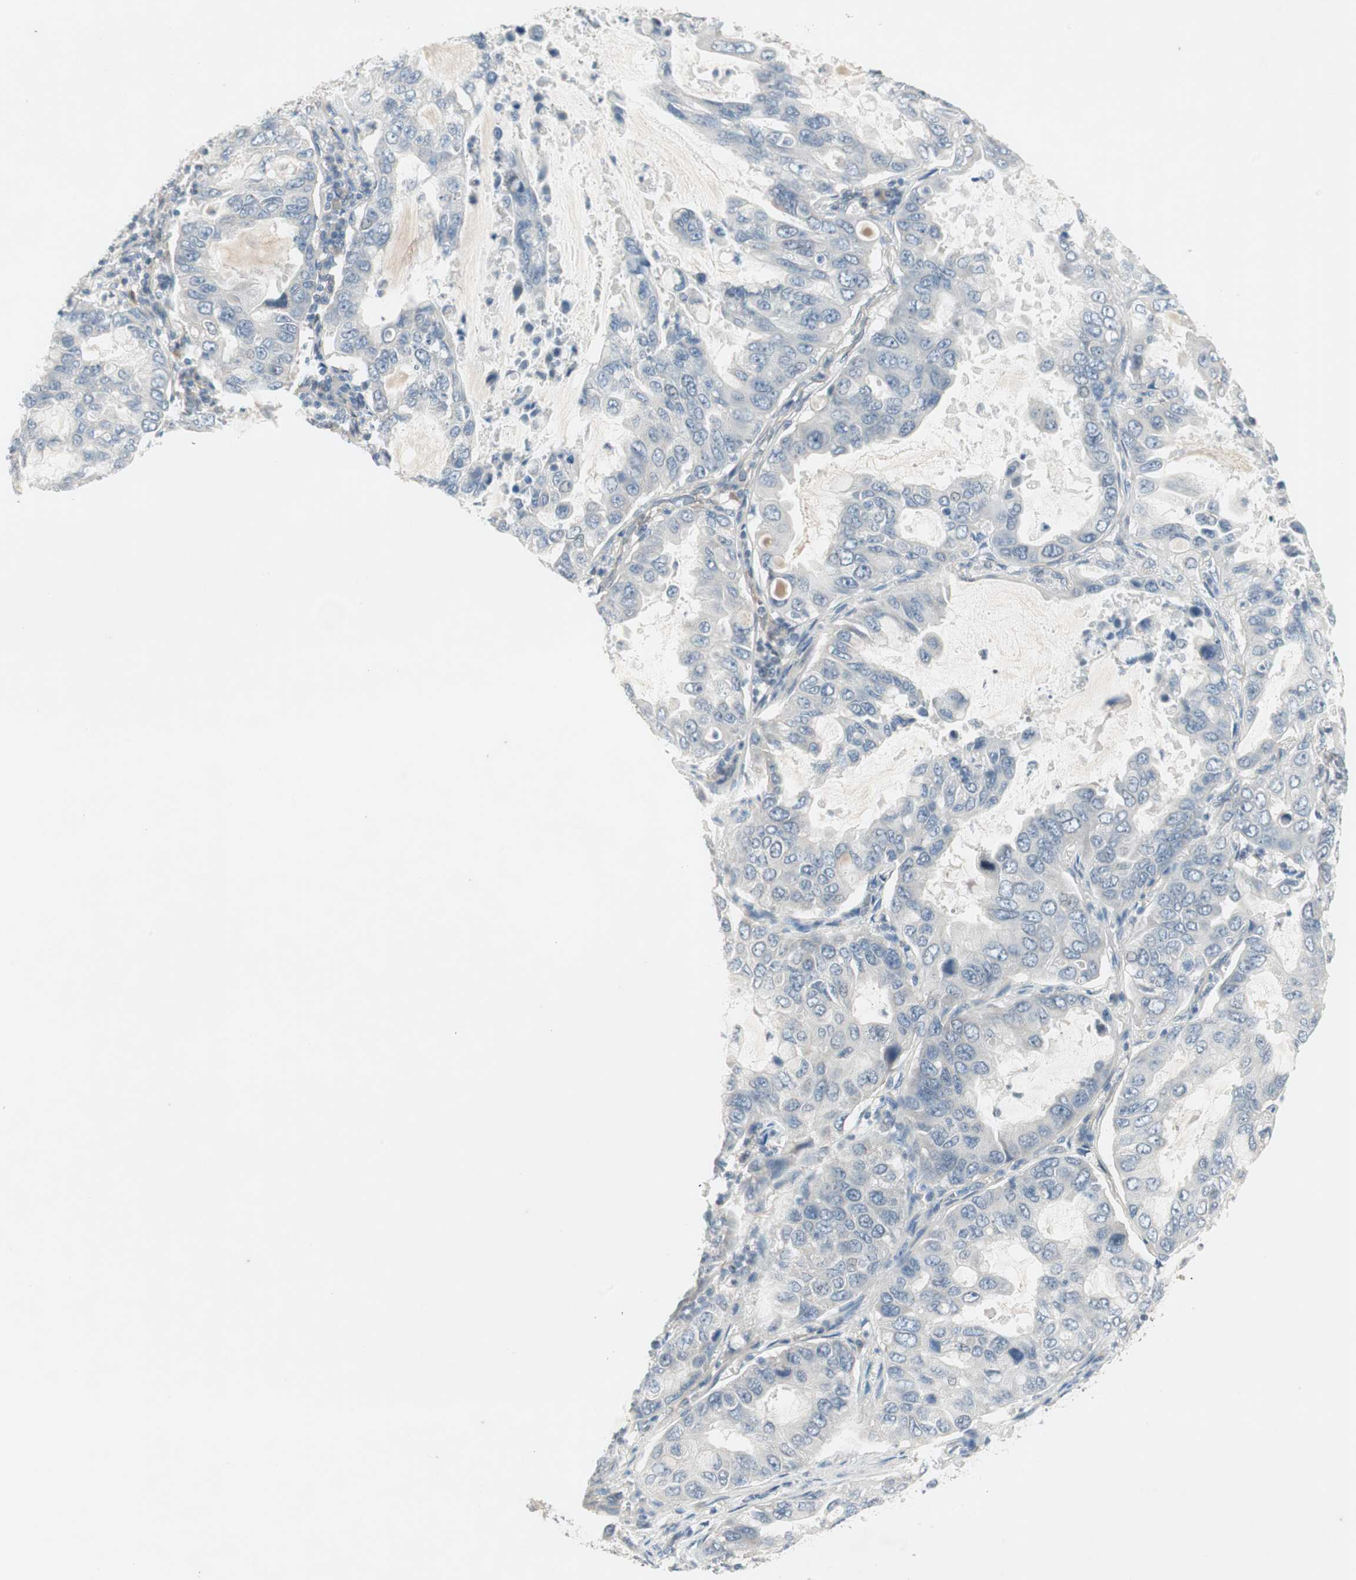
{"staining": {"intensity": "negative", "quantity": "none", "location": "none"}, "tissue": "lung cancer", "cell_type": "Tumor cells", "image_type": "cancer", "snomed": [{"axis": "morphology", "description": "Adenocarcinoma, NOS"}, {"axis": "topography", "description": "Lung"}], "caption": "Micrograph shows no protein expression in tumor cells of lung adenocarcinoma tissue.", "gene": "ITGB4", "patient": {"sex": "male", "age": 64}}